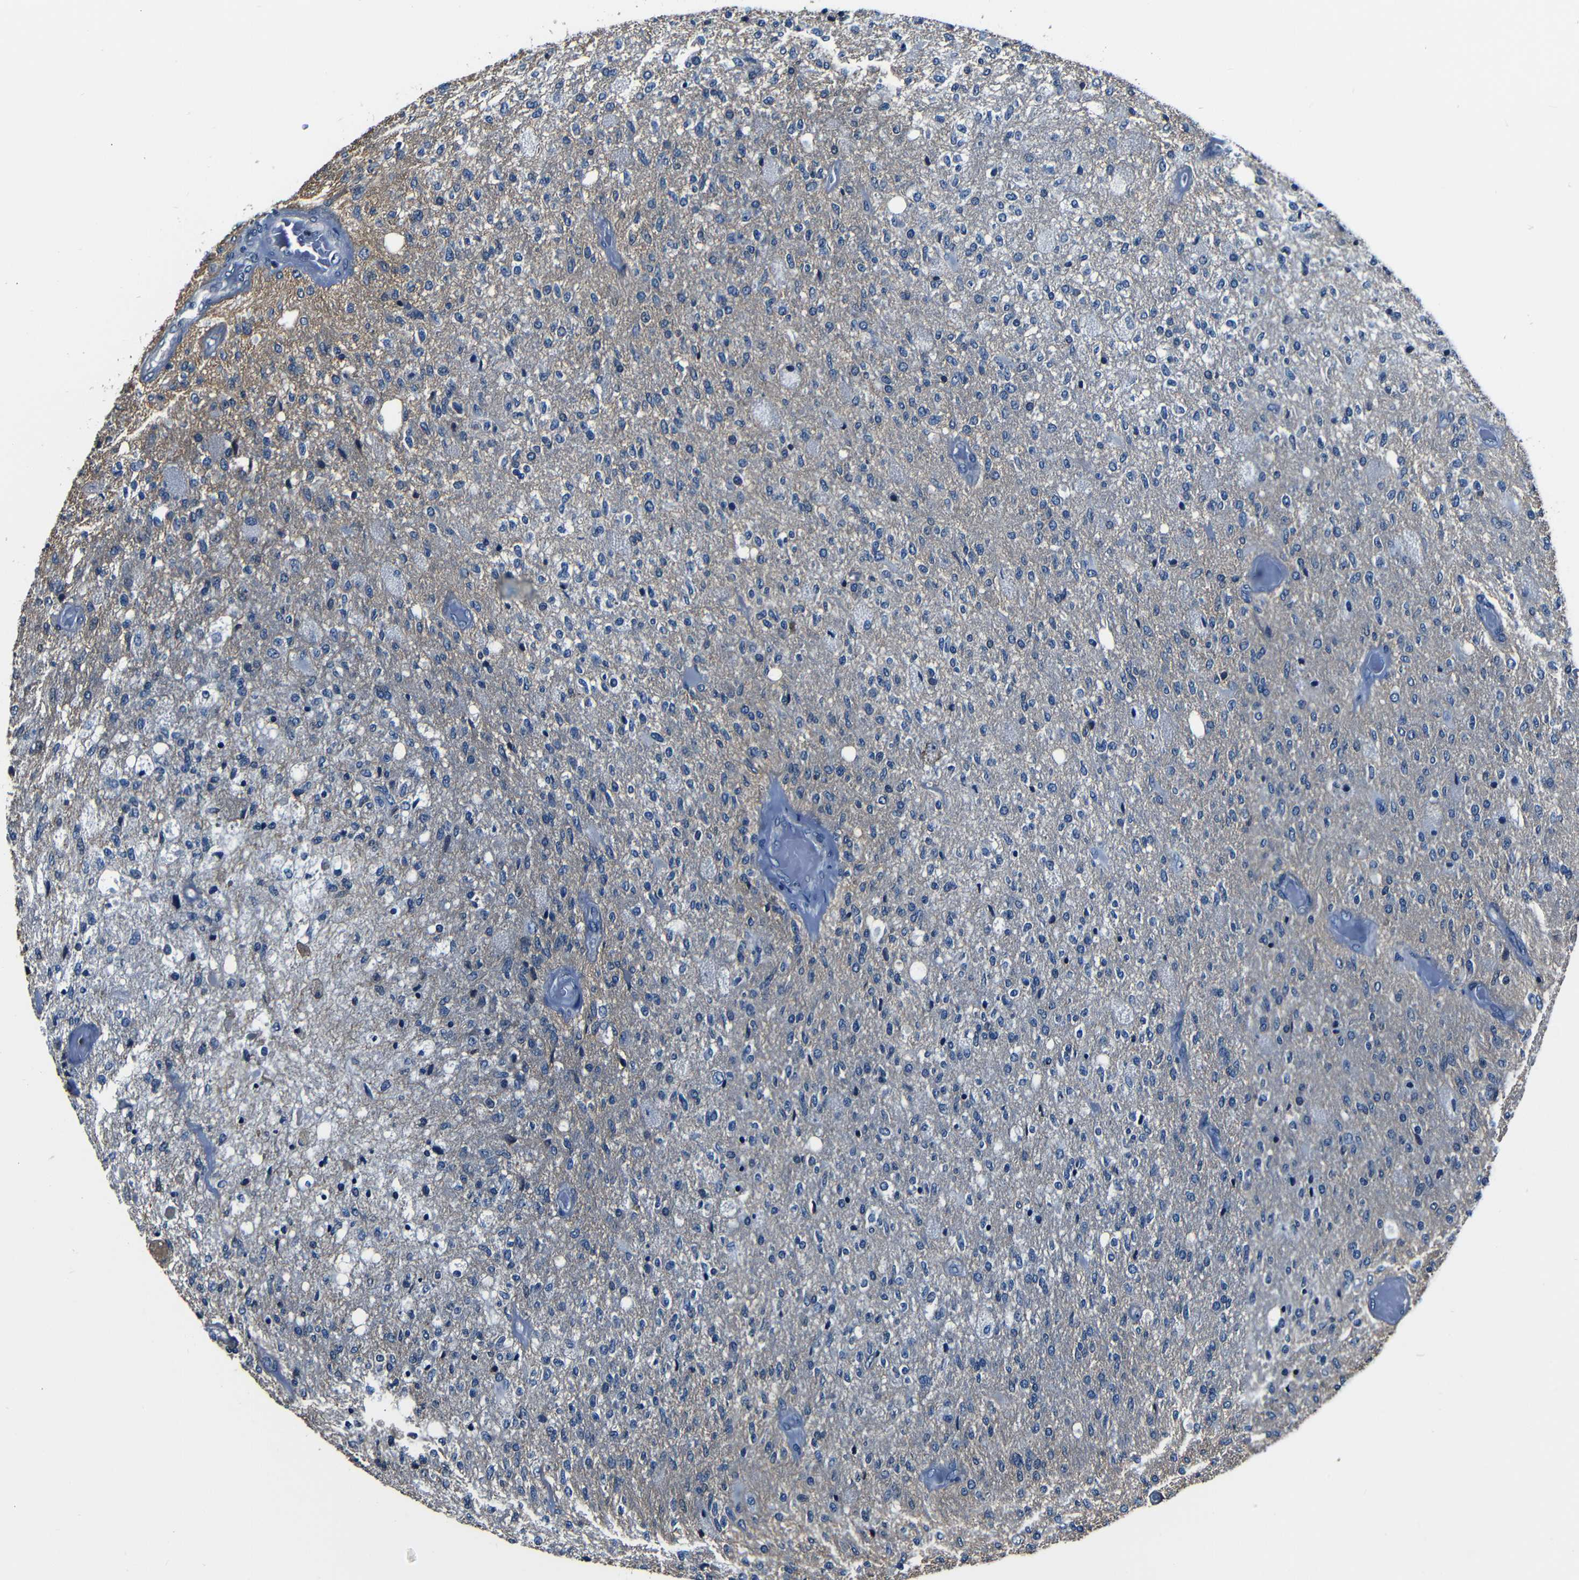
{"staining": {"intensity": "negative", "quantity": "none", "location": "none"}, "tissue": "glioma", "cell_type": "Tumor cells", "image_type": "cancer", "snomed": [{"axis": "morphology", "description": "Normal tissue, NOS"}, {"axis": "morphology", "description": "Glioma, malignant, High grade"}, {"axis": "topography", "description": "Cerebral cortex"}], "caption": "Glioma was stained to show a protein in brown. There is no significant staining in tumor cells.", "gene": "NCBP3", "patient": {"sex": "male", "age": 77}}